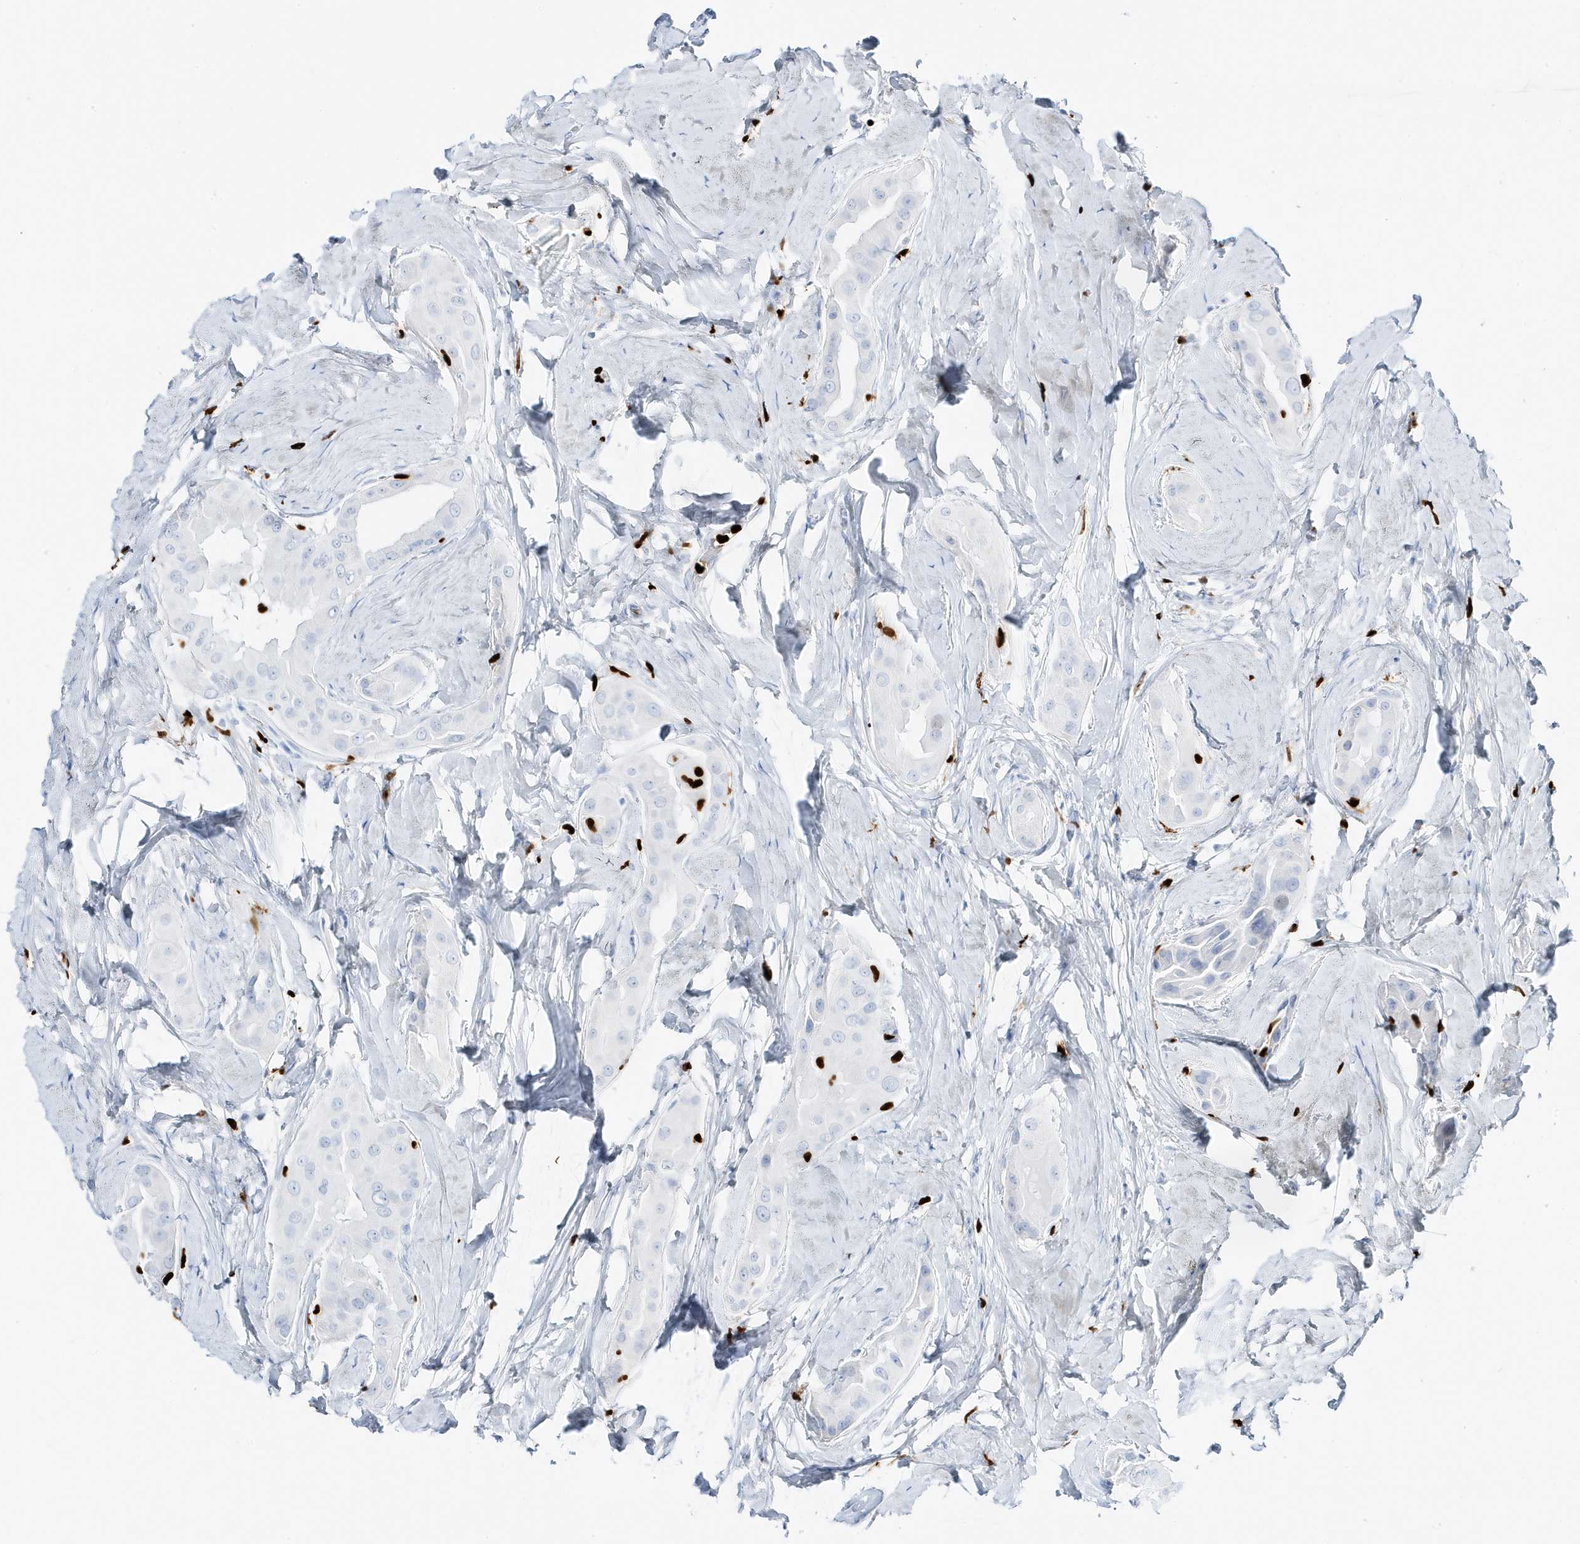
{"staining": {"intensity": "negative", "quantity": "none", "location": "none"}, "tissue": "thyroid cancer", "cell_type": "Tumor cells", "image_type": "cancer", "snomed": [{"axis": "morphology", "description": "Papillary adenocarcinoma, NOS"}, {"axis": "topography", "description": "Thyroid gland"}], "caption": "There is no significant positivity in tumor cells of papillary adenocarcinoma (thyroid). The staining is performed using DAB brown chromogen with nuclei counter-stained in using hematoxylin.", "gene": "MNDA", "patient": {"sex": "male", "age": 33}}